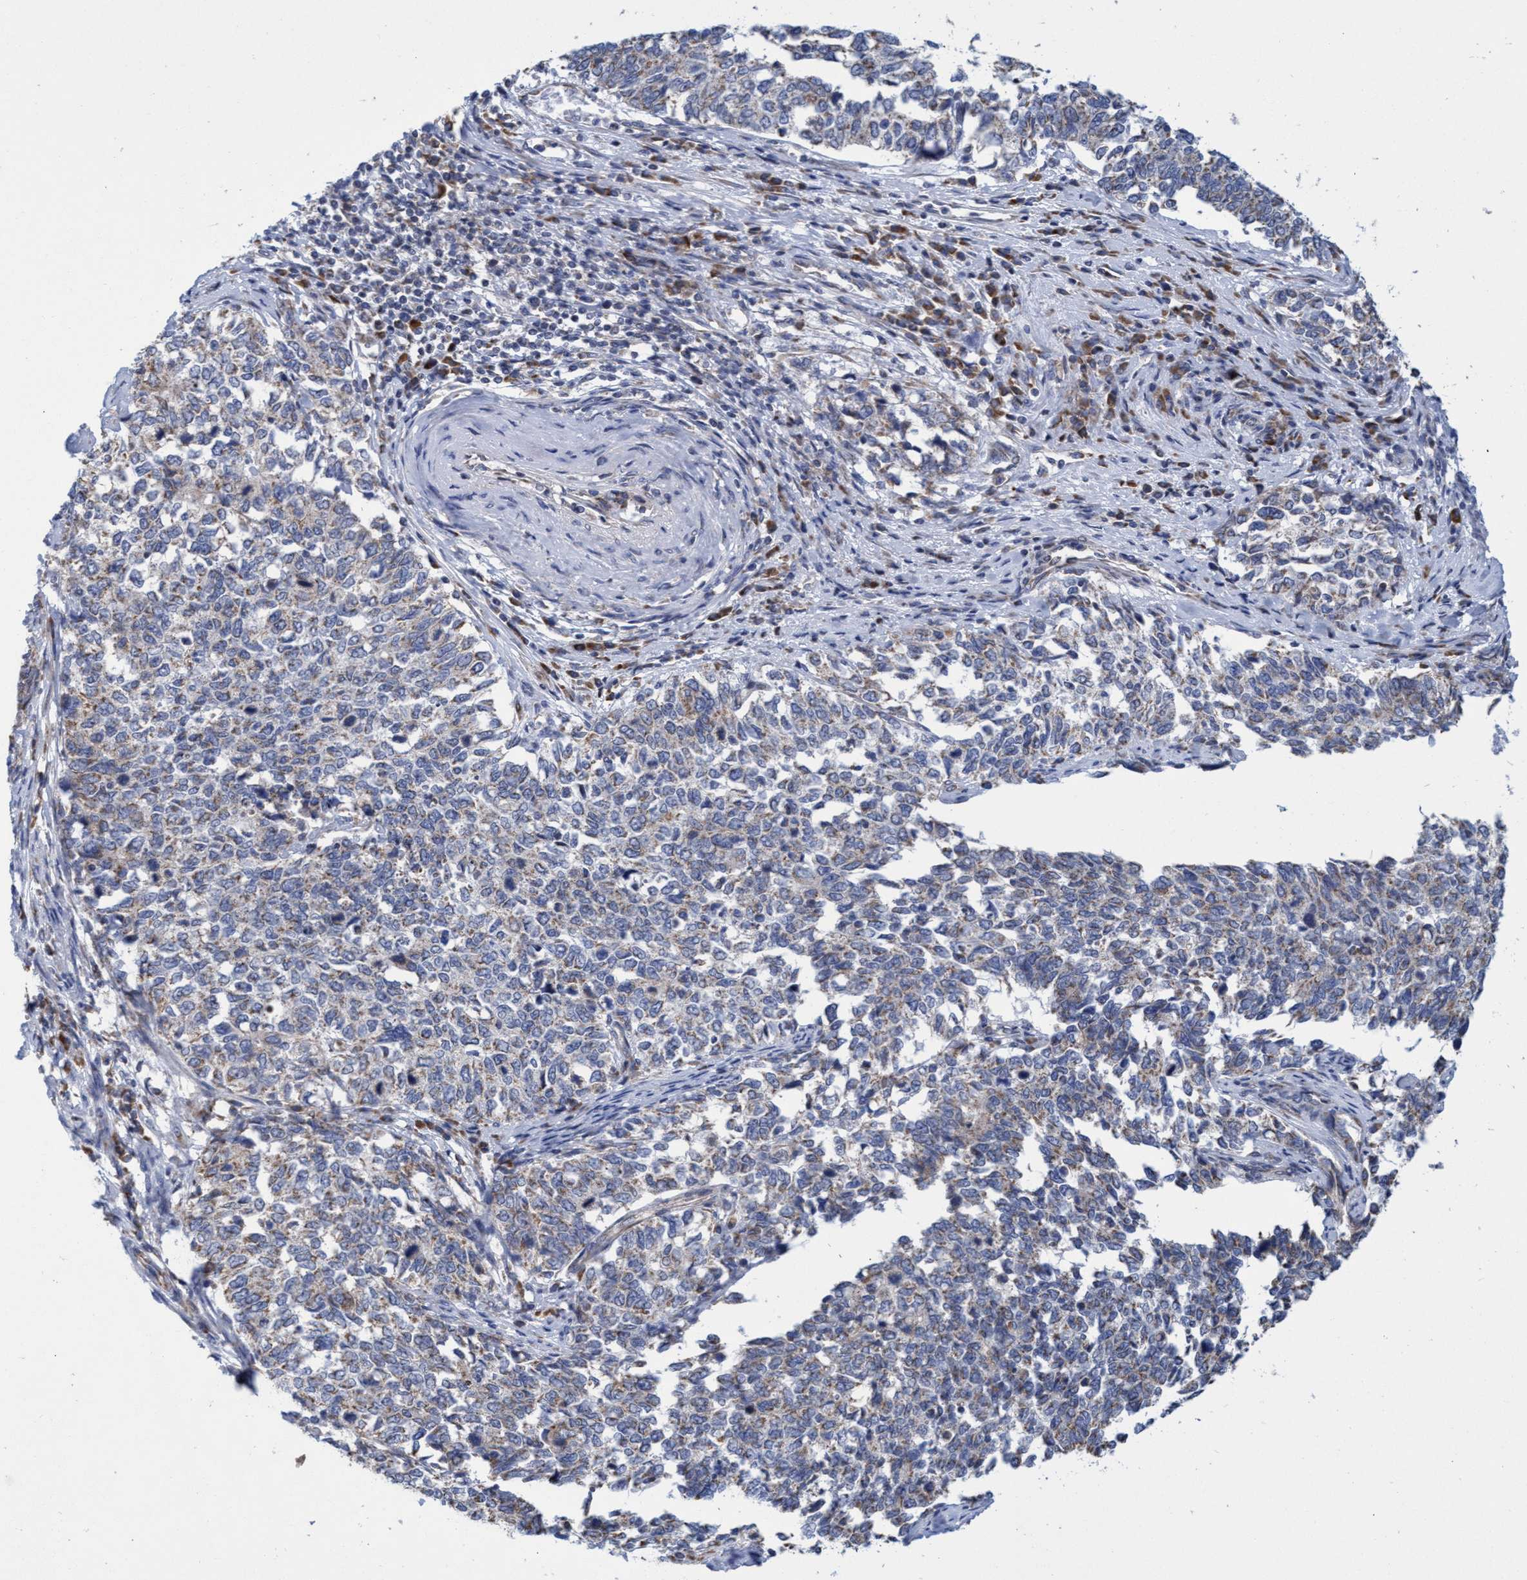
{"staining": {"intensity": "weak", "quantity": "<25%", "location": "cytoplasmic/membranous"}, "tissue": "cervical cancer", "cell_type": "Tumor cells", "image_type": "cancer", "snomed": [{"axis": "morphology", "description": "Squamous cell carcinoma, NOS"}, {"axis": "topography", "description": "Cervix"}], "caption": "DAB (3,3'-diaminobenzidine) immunohistochemical staining of squamous cell carcinoma (cervical) demonstrates no significant expression in tumor cells.", "gene": "NAT16", "patient": {"sex": "female", "age": 63}}